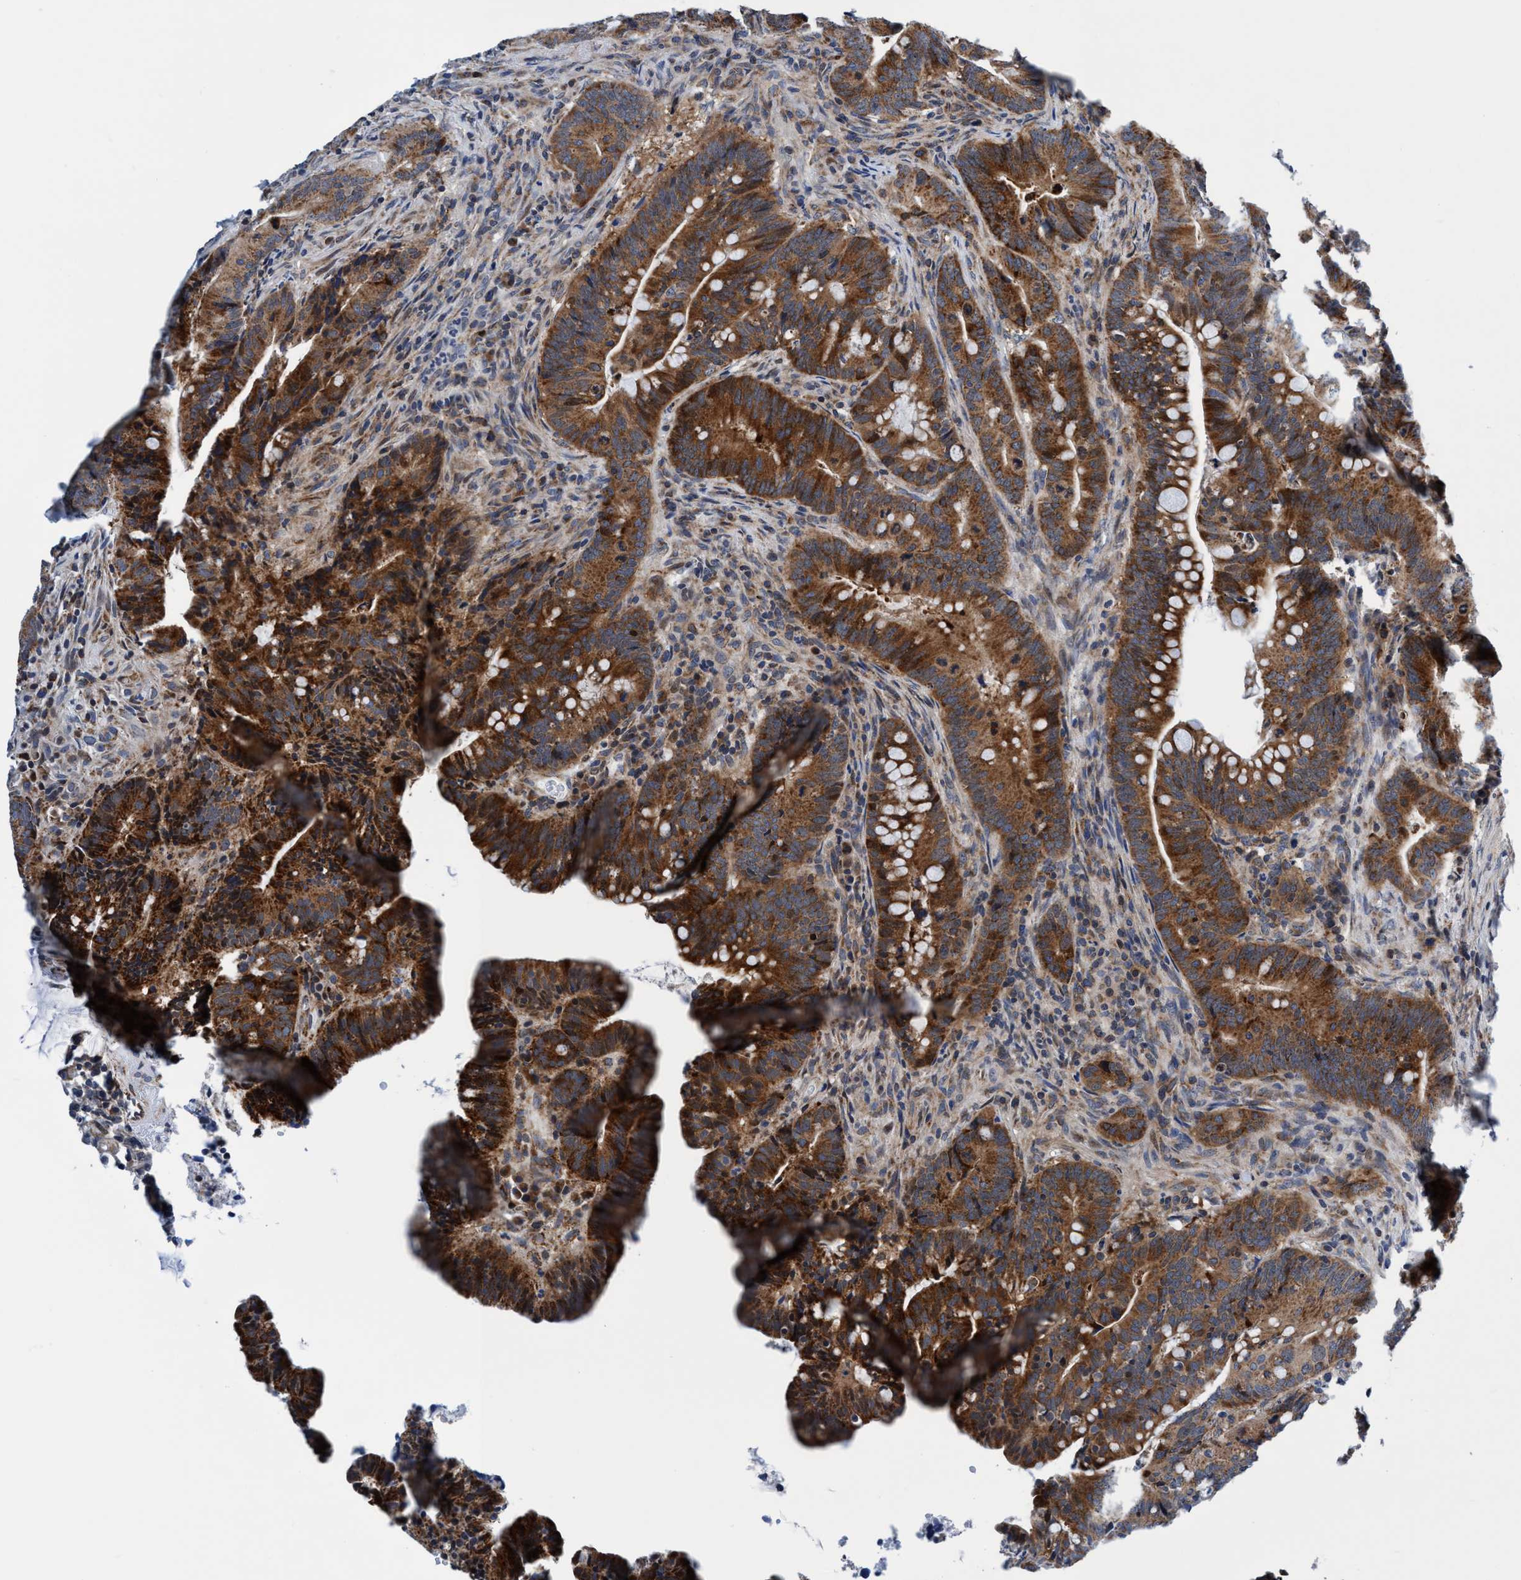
{"staining": {"intensity": "strong", "quantity": ">75%", "location": "cytoplasmic/membranous"}, "tissue": "colorectal cancer", "cell_type": "Tumor cells", "image_type": "cancer", "snomed": [{"axis": "morphology", "description": "Adenocarcinoma, NOS"}, {"axis": "topography", "description": "Colon"}], "caption": "Human colorectal adenocarcinoma stained with a protein marker displays strong staining in tumor cells.", "gene": "AGAP2", "patient": {"sex": "female", "age": 66}}